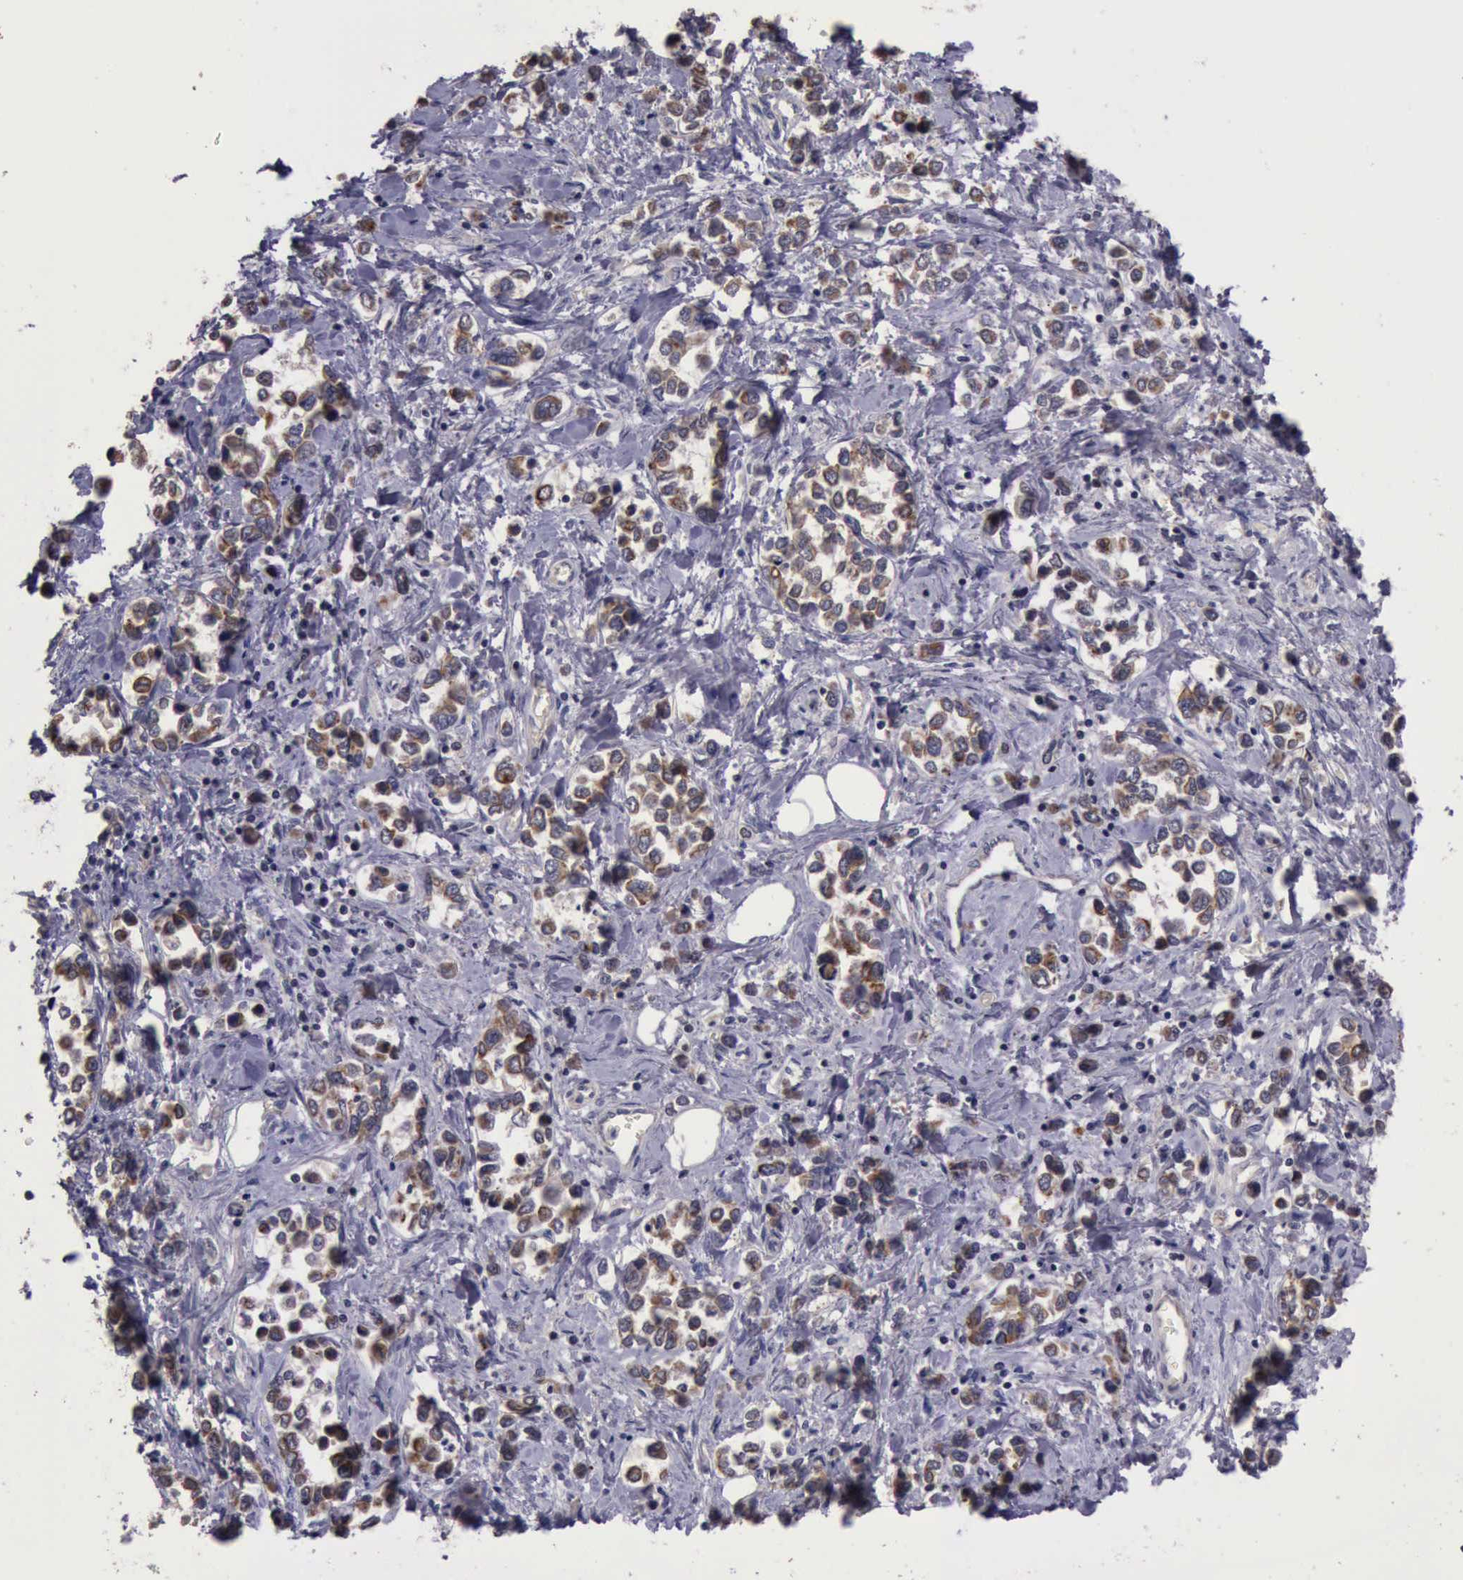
{"staining": {"intensity": "weak", "quantity": ">75%", "location": "cytoplasmic/membranous"}, "tissue": "stomach cancer", "cell_type": "Tumor cells", "image_type": "cancer", "snomed": [{"axis": "morphology", "description": "Adenocarcinoma, NOS"}, {"axis": "topography", "description": "Stomach, upper"}], "caption": "DAB immunohistochemical staining of stomach cancer (adenocarcinoma) reveals weak cytoplasmic/membranous protein staining in about >75% of tumor cells. Immunohistochemistry (ihc) stains the protein of interest in brown and the nuclei are stained blue.", "gene": "RAB39B", "patient": {"sex": "male", "age": 76}}